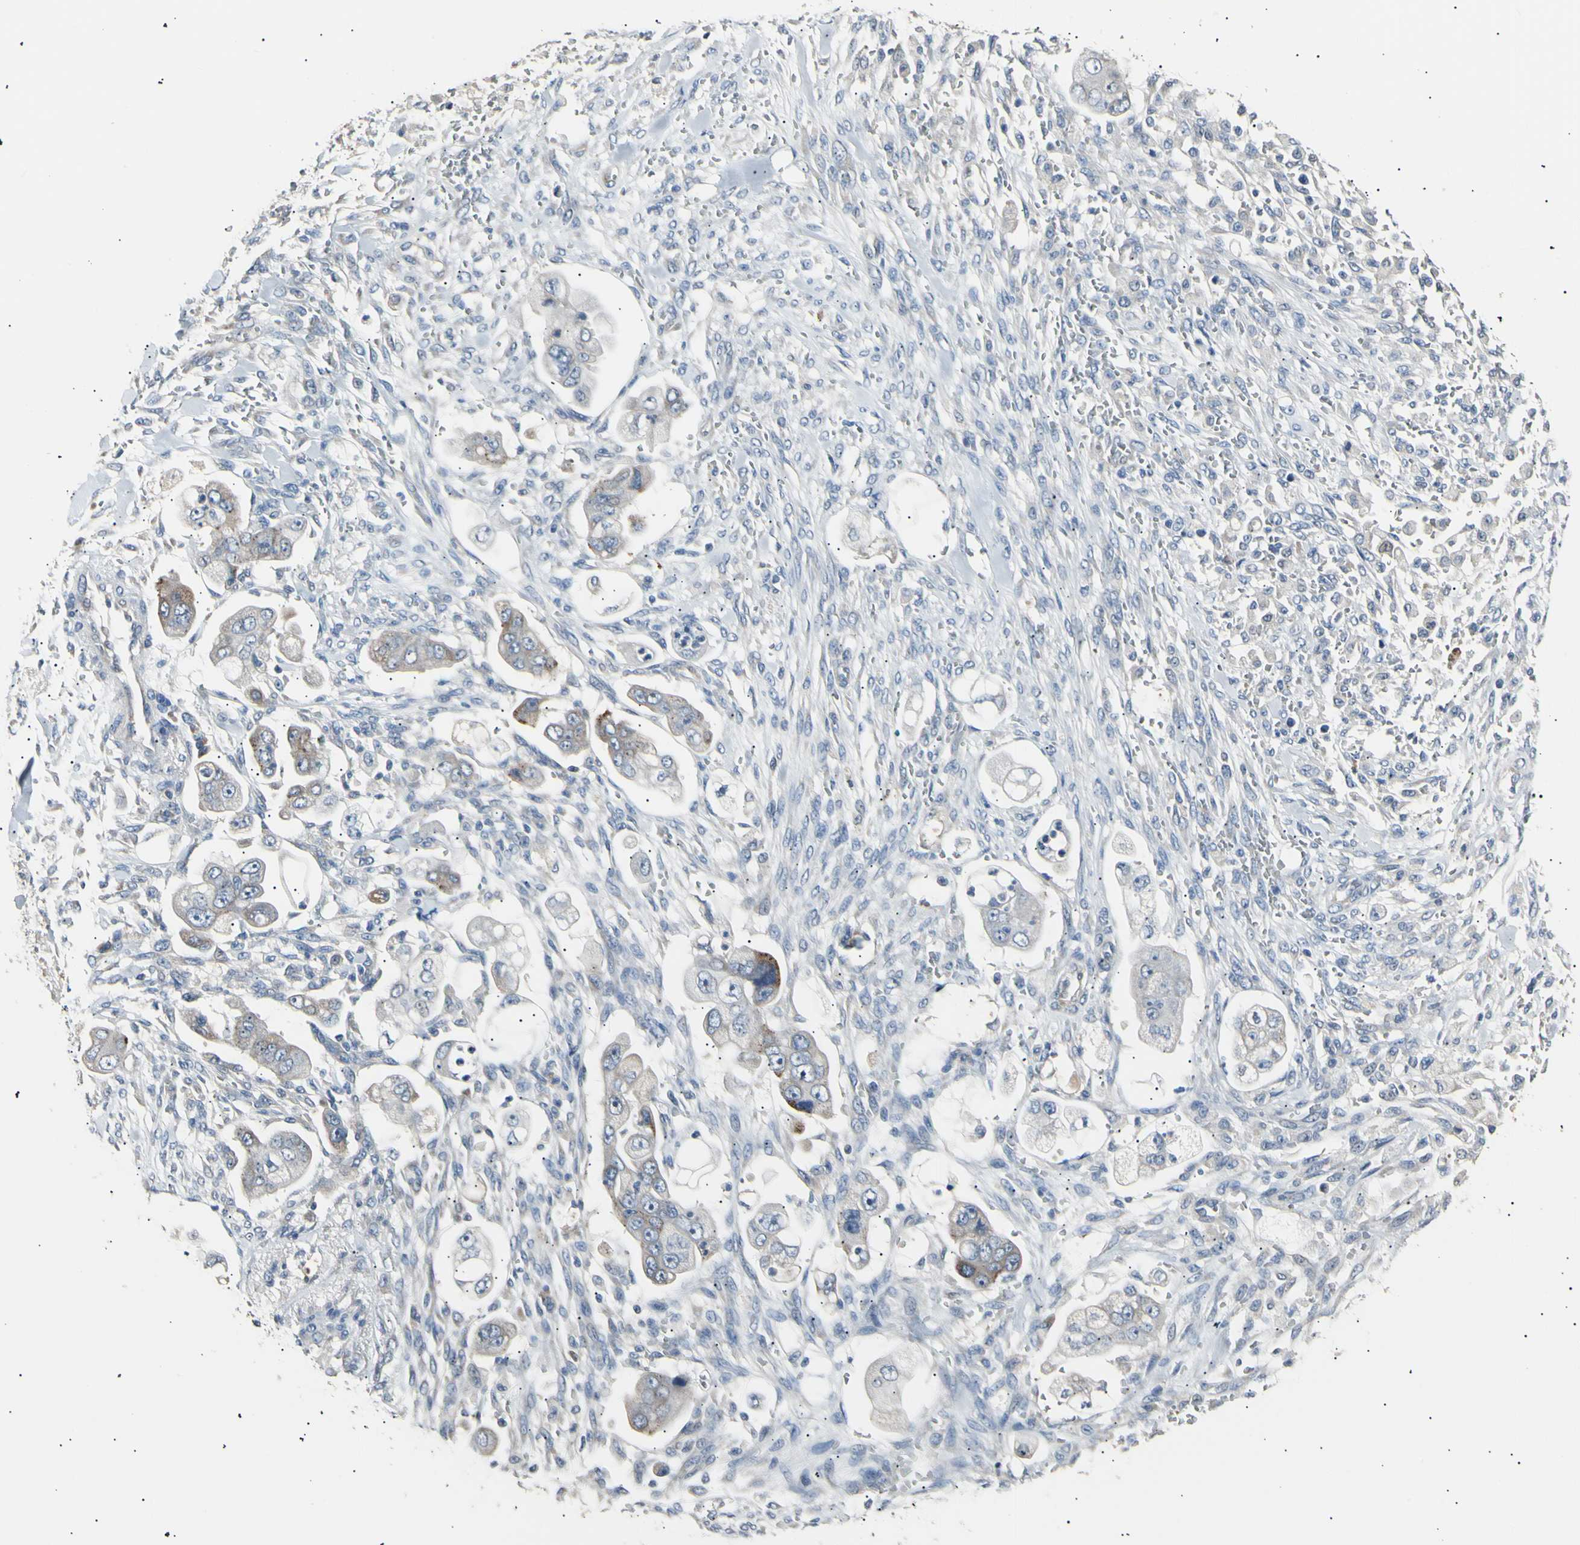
{"staining": {"intensity": "weak", "quantity": "<25%", "location": "cytoplasmic/membranous"}, "tissue": "stomach cancer", "cell_type": "Tumor cells", "image_type": "cancer", "snomed": [{"axis": "morphology", "description": "Adenocarcinoma, NOS"}, {"axis": "topography", "description": "Stomach"}], "caption": "Image shows no significant protein expression in tumor cells of stomach adenocarcinoma. Nuclei are stained in blue.", "gene": "LDLR", "patient": {"sex": "male", "age": 62}}